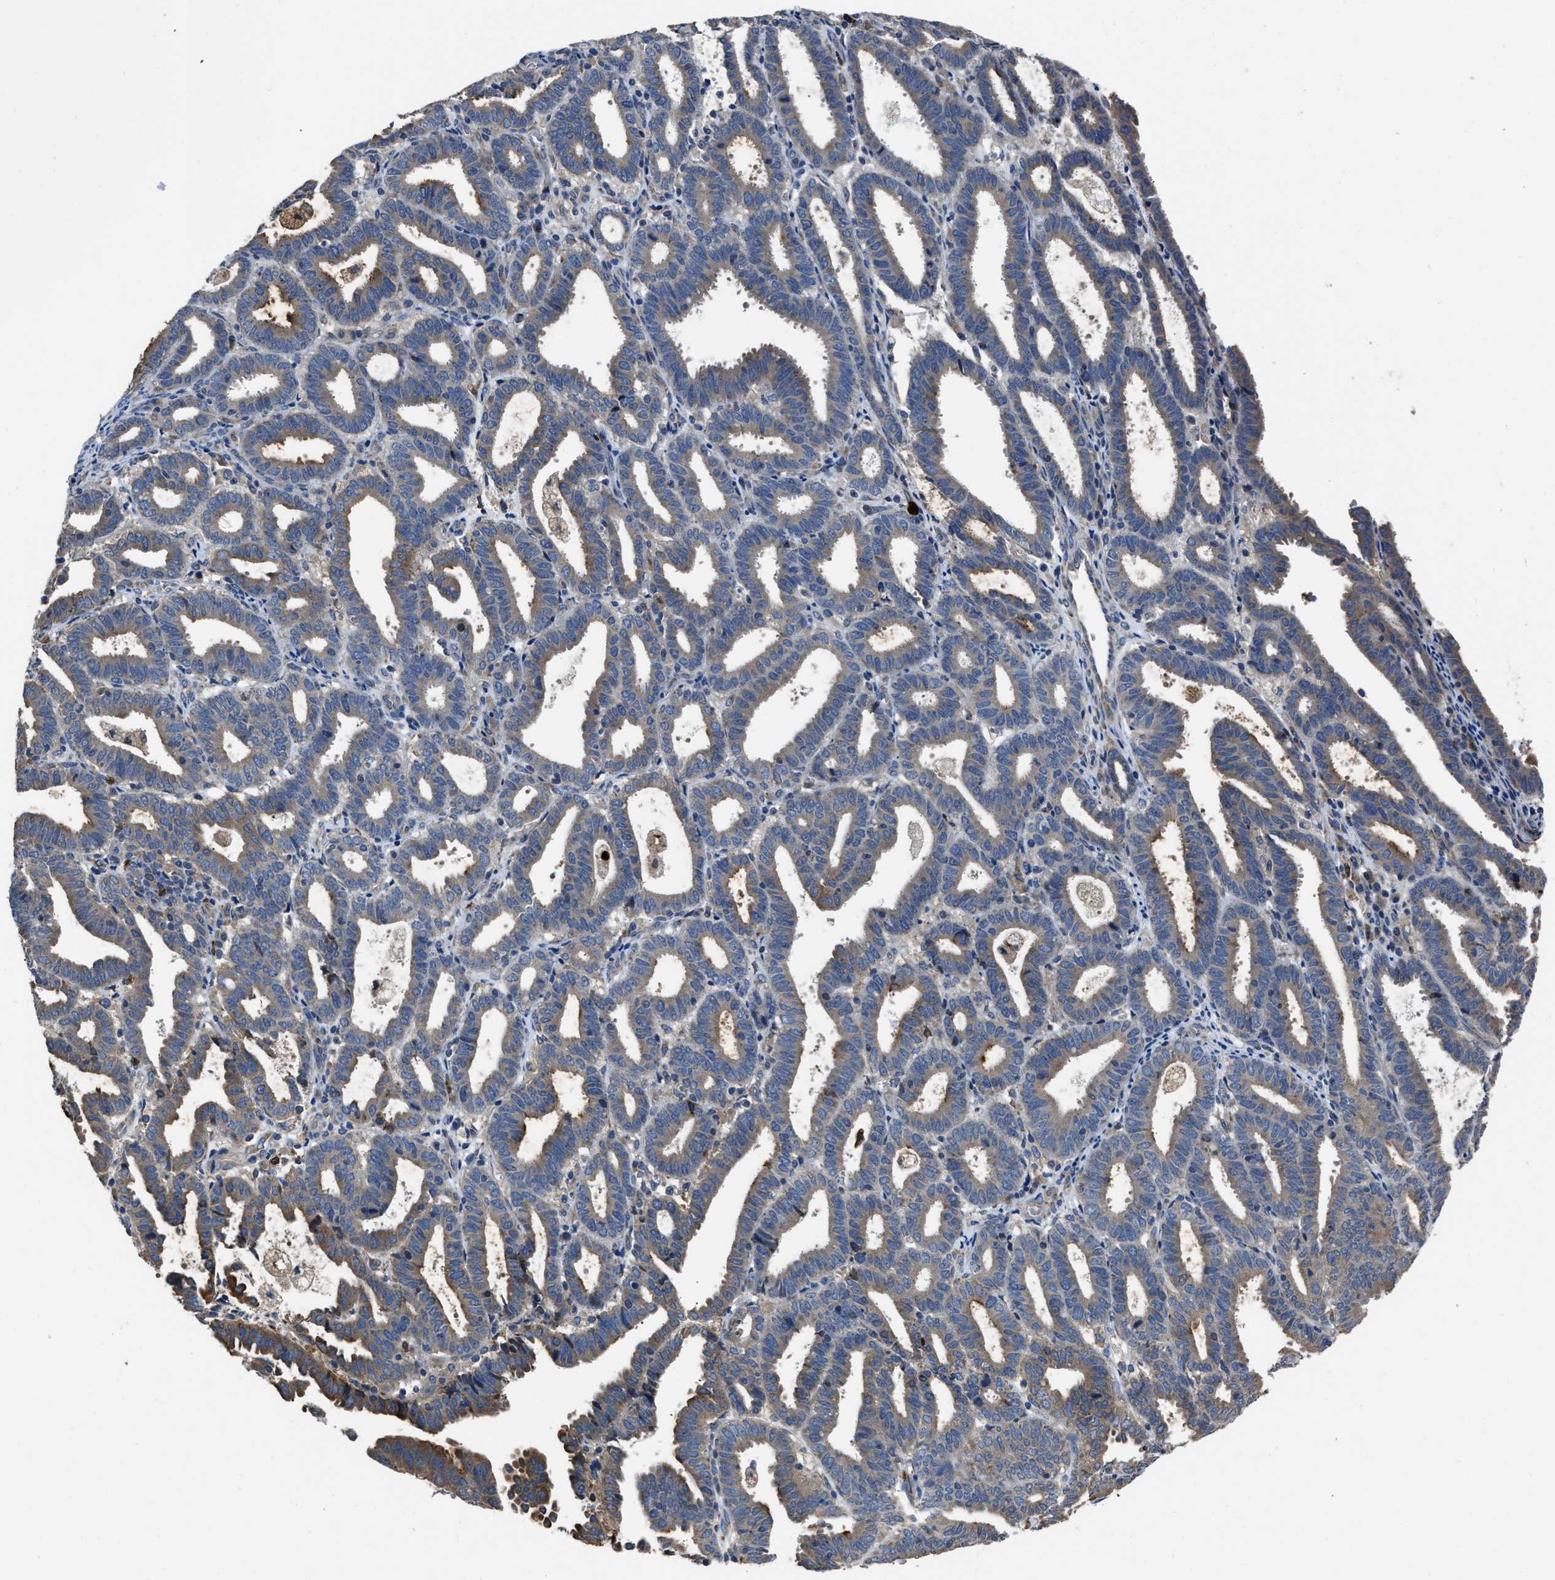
{"staining": {"intensity": "weak", "quantity": "25%-75%", "location": "cytoplasmic/membranous"}, "tissue": "endometrial cancer", "cell_type": "Tumor cells", "image_type": "cancer", "snomed": [{"axis": "morphology", "description": "Adenocarcinoma, NOS"}, {"axis": "topography", "description": "Uterus"}], "caption": "This histopathology image exhibits immunohistochemistry staining of endometrial cancer (adenocarcinoma), with low weak cytoplasmic/membranous staining in about 25%-75% of tumor cells.", "gene": "ANGPT1", "patient": {"sex": "female", "age": 83}}